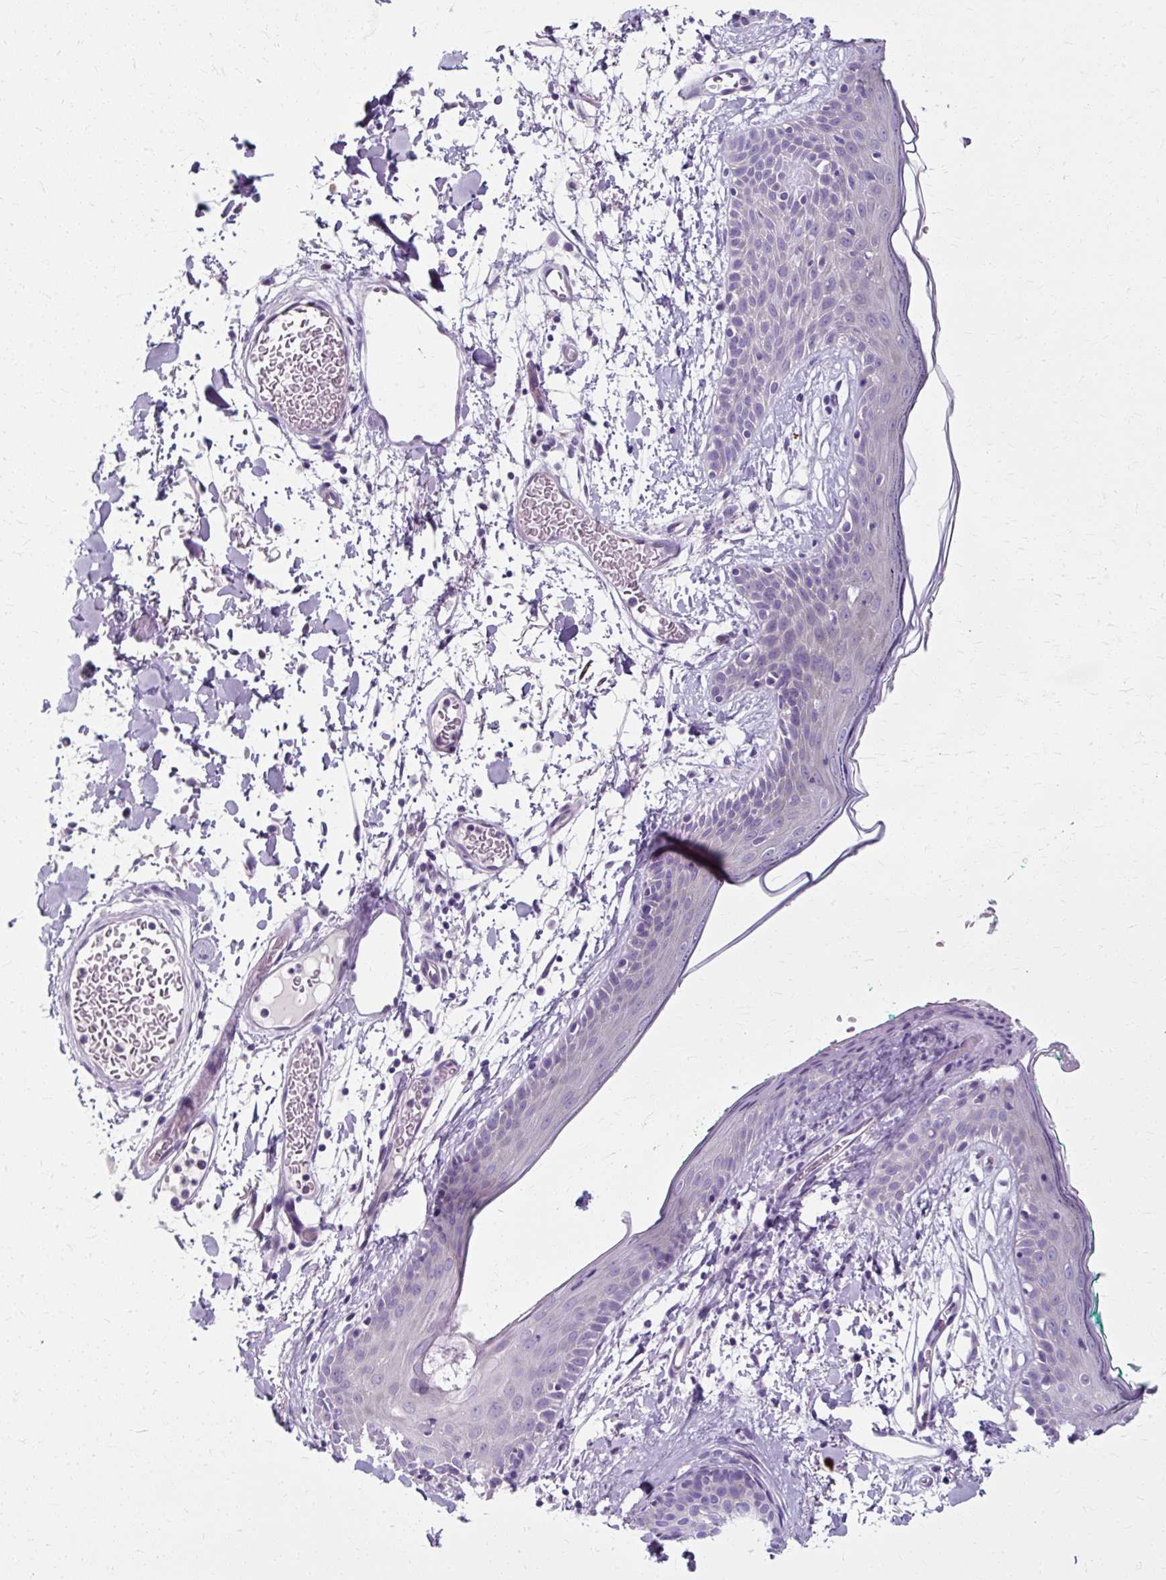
{"staining": {"intensity": "negative", "quantity": "none", "location": "none"}, "tissue": "skin", "cell_type": "Fibroblasts", "image_type": "normal", "snomed": [{"axis": "morphology", "description": "Normal tissue, NOS"}, {"axis": "topography", "description": "Skin"}], "caption": "Fibroblasts are negative for brown protein staining in unremarkable skin. (DAB (3,3'-diaminobenzidine) IHC, high magnification).", "gene": "ZNF555", "patient": {"sex": "male", "age": 79}}